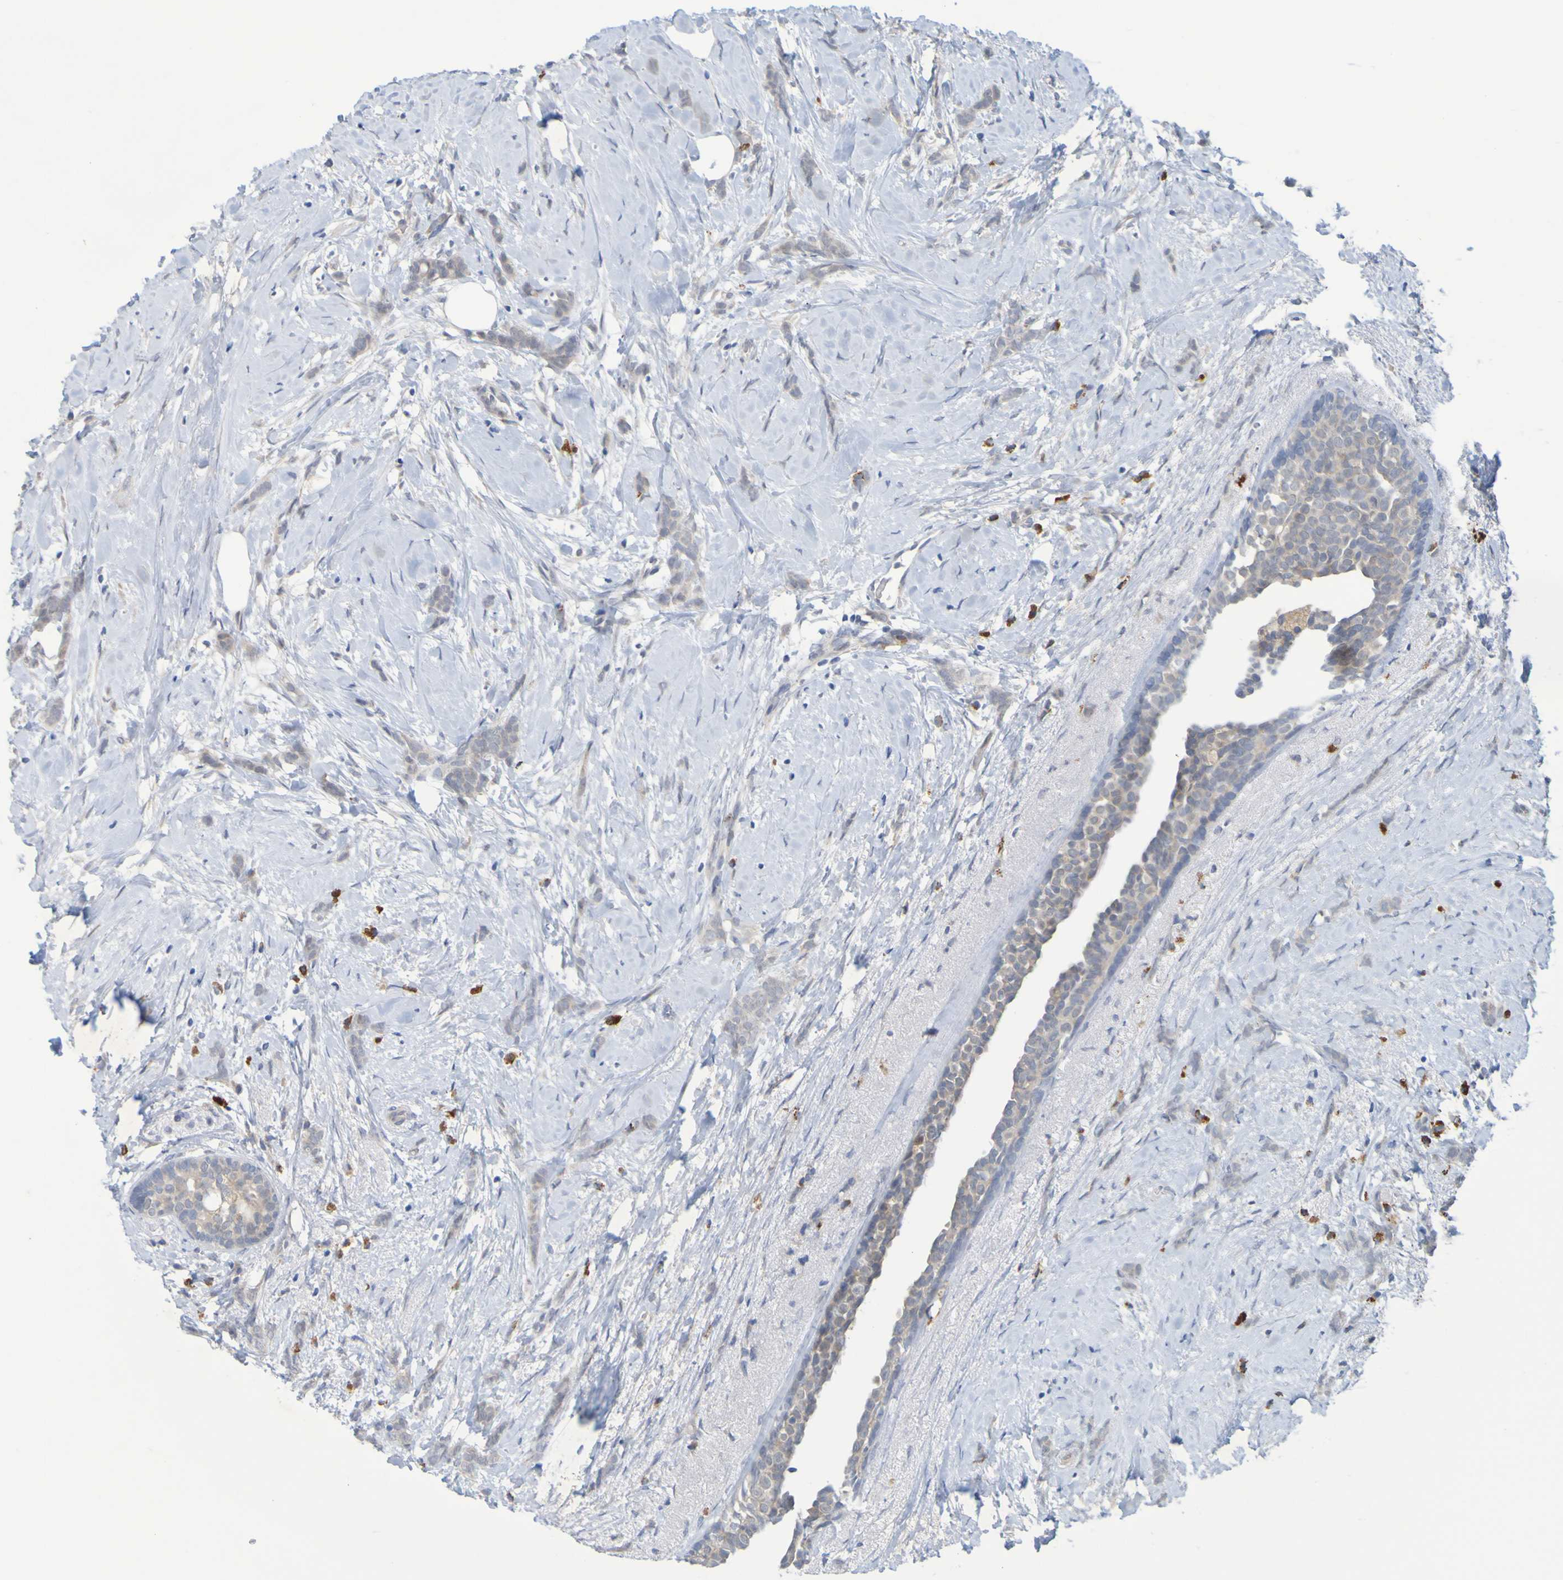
{"staining": {"intensity": "weak", "quantity": ">75%", "location": "cytoplasmic/membranous"}, "tissue": "breast cancer", "cell_type": "Tumor cells", "image_type": "cancer", "snomed": [{"axis": "morphology", "description": "Lobular carcinoma, in situ"}, {"axis": "morphology", "description": "Lobular carcinoma"}, {"axis": "topography", "description": "Breast"}], "caption": "Brown immunohistochemical staining in breast cancer (lobular carcinoma) displays weak cytoplasmic/membranous staining in about >75% of tumor cells.", "gene": "LILRB5", "patient": {"sex": "female", "age": 41}}